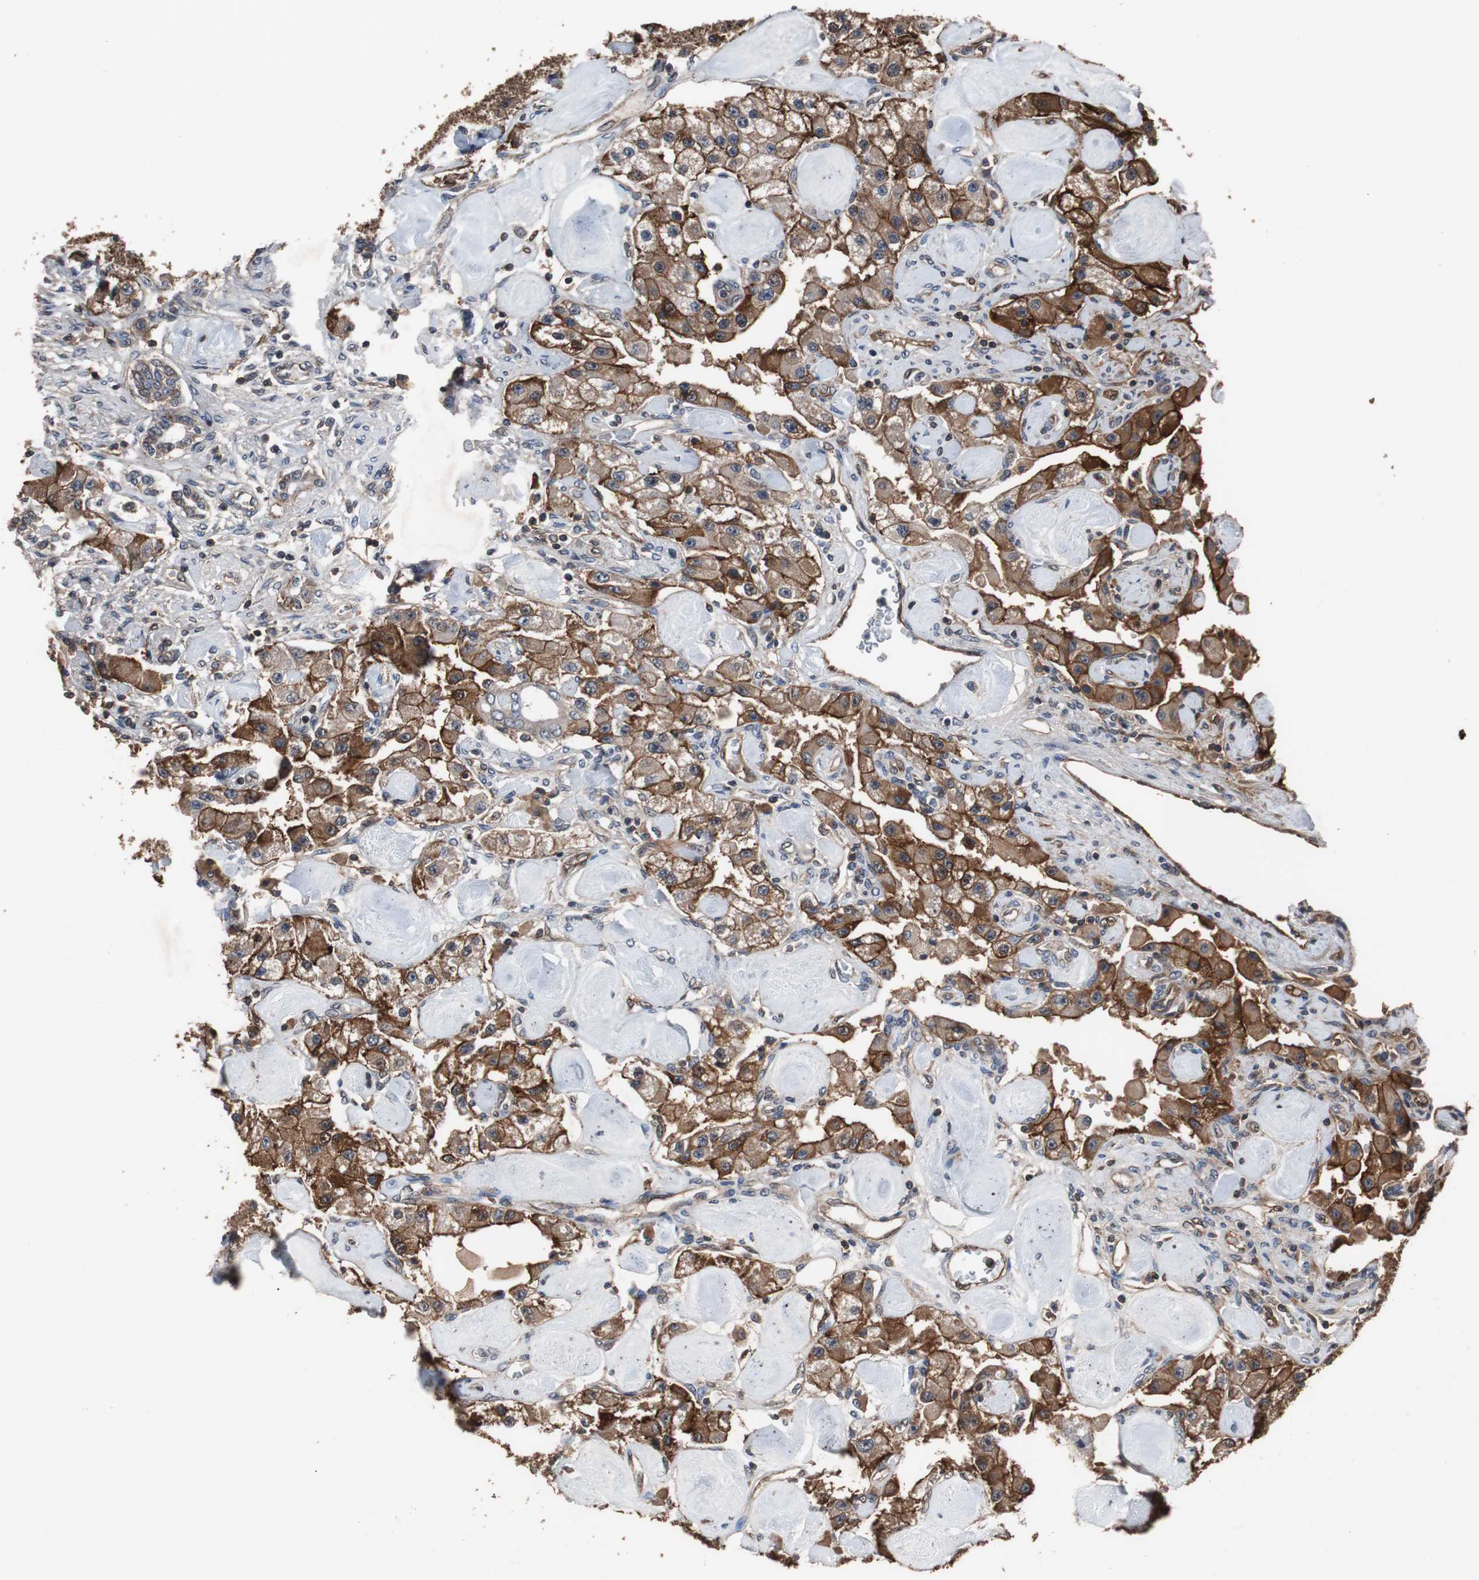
{"staining": {"intensity": "strong", "quantity": ">75%", "location": "cytoplasmic/membranous"}, "tissue": "carcinoid", "cell_type": "Tumor cells", "image_type": "cancer", "snomed": [{"axis": "morphology", "description": "Carcinoid, malignant, NOS"}, {"axis": "topography", "description": "Pancreas"}], "caption": "Human carcinoid stained for a protein (brown) demonstrates strong cytoplasmic/membranous positive positivity in approximately >75% of tumor cells.", "gene": "NDRG1", "patient": {"sex": "male", "age": 41}}